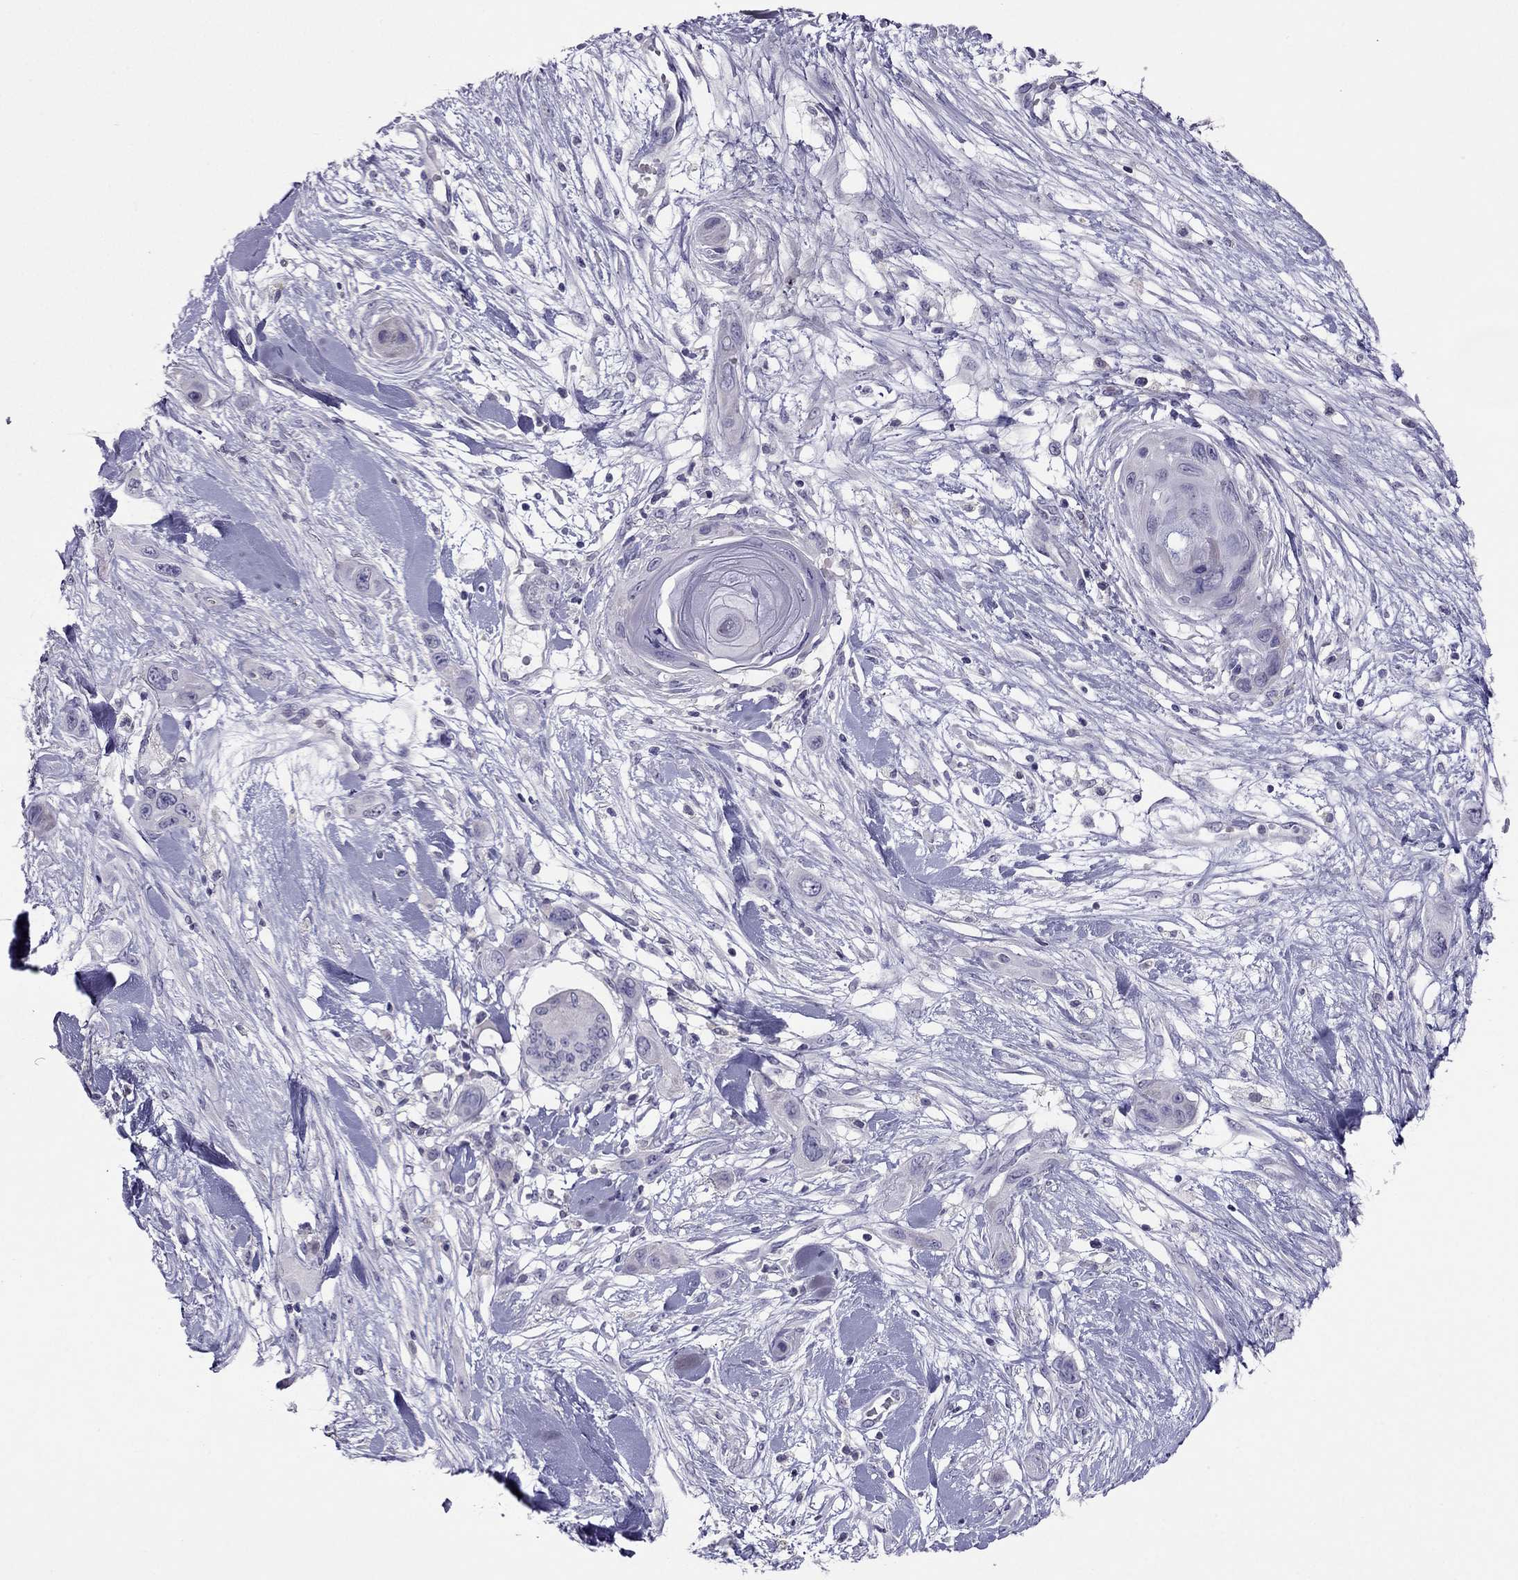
{"staining": {"intensity": "negative", "quantity": "none", "location": "none"}, "tissue": "skin cancer", "cell_type": "Tumor cells", "image_type": "cancer", "snomed": [{"axis": "morphology", "description": "Squamous cell carcinoma, NOS"}, {"axis": "topography", "description": "Skin"}], "caption": "This is an immunohistochemistry (IHC) photomicrograph of skin cancer (squamous cell carcinoma). There is no expression in tumor cells.", "gene": "RGS8", "patient": {"sex": "male", "age": 79}}